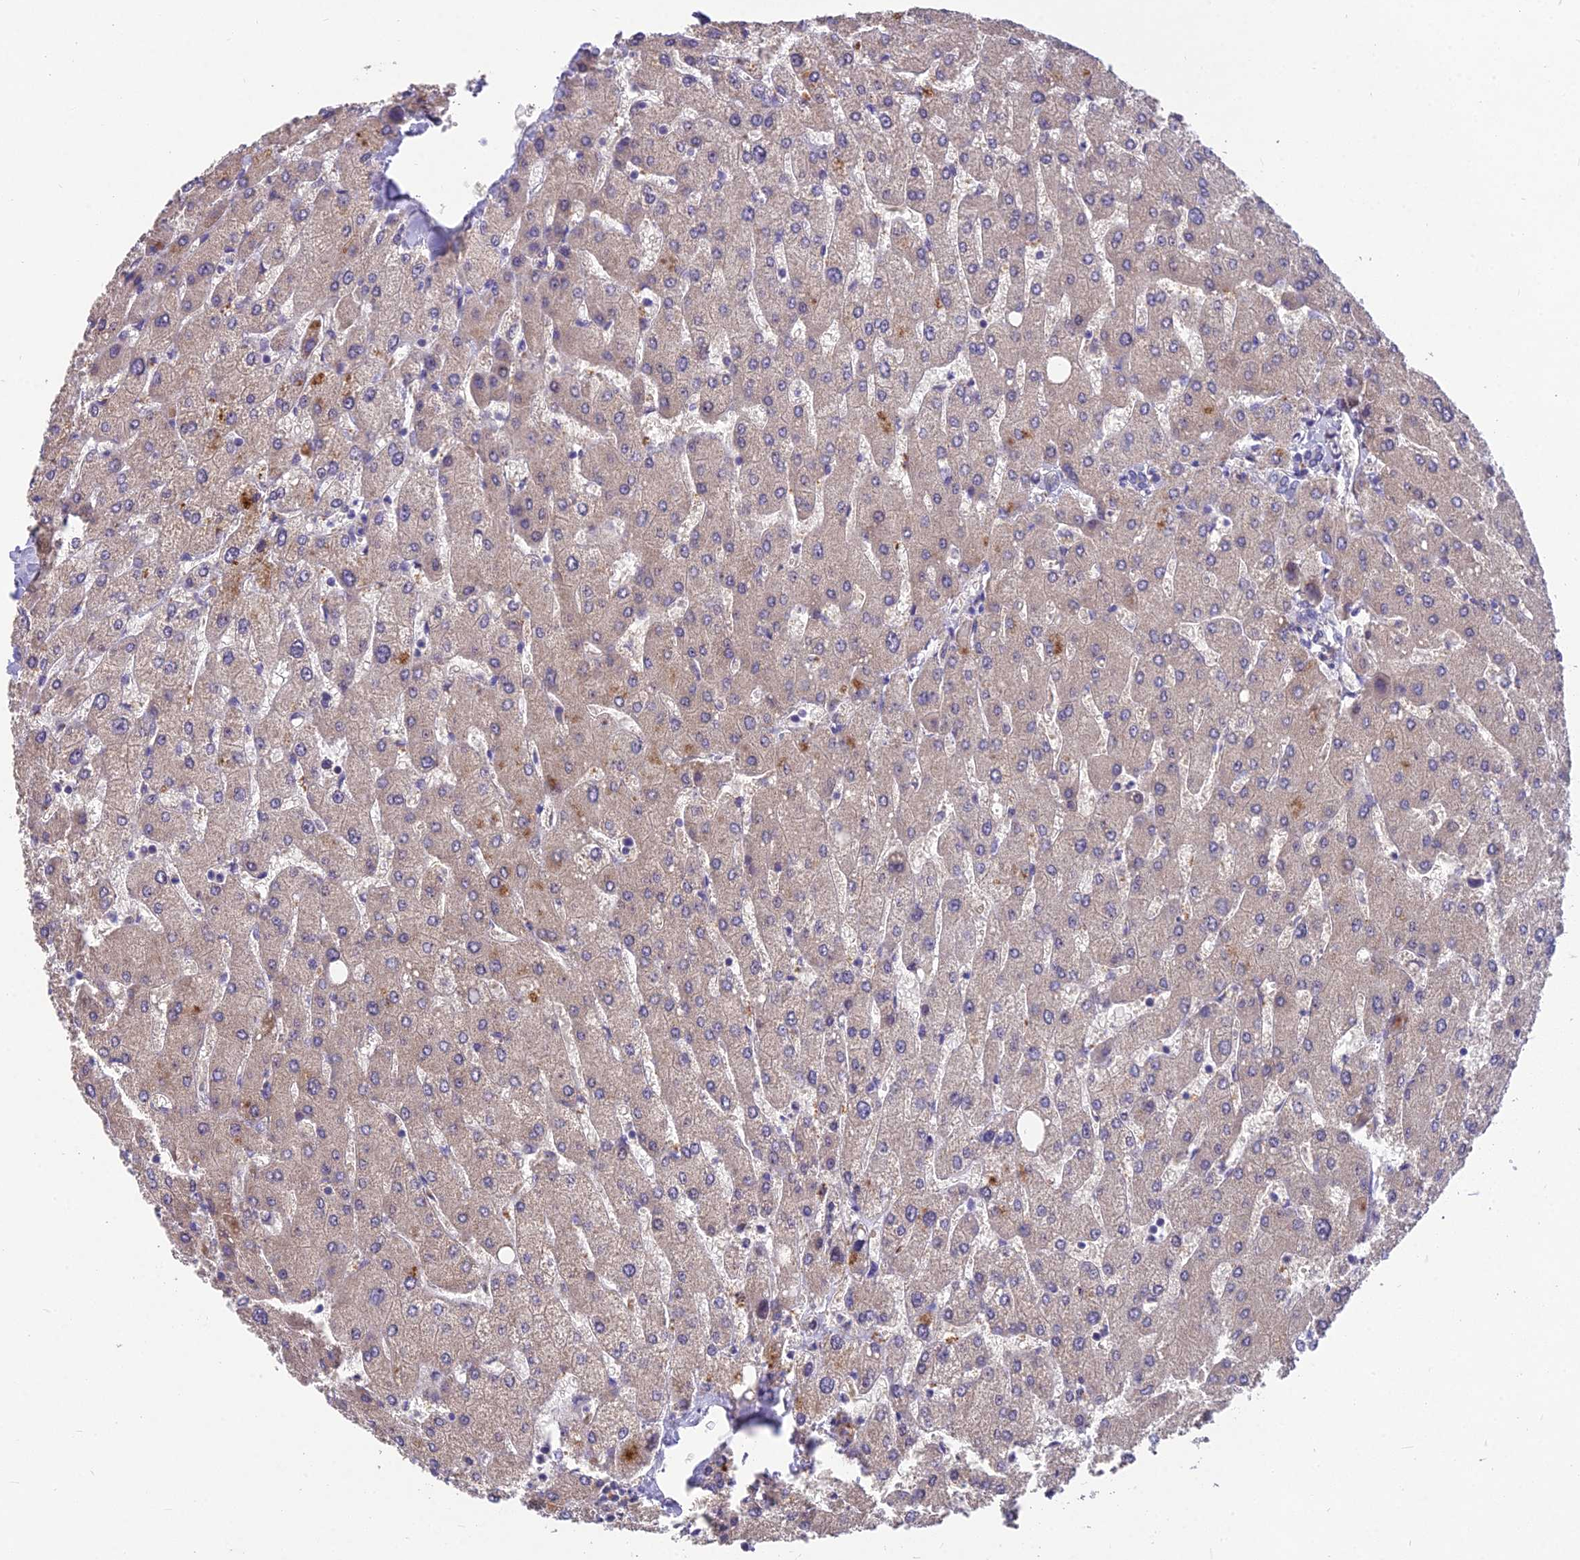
{"staining": {"intensity": "negative", "quantity": "none", "location": "none"}, "tissue": "liver", "cell_type": "Cholangiocytes", "image_type": "normal", "snomed": [{"axis": "morphology", "description": "Normal tissue, NOS"}, {"axis": "topography", "description": "Liver"}], "caption": "Histopathology image shows no significant protein positivity in cholangiocytes of benign liver.", "gene": "ZNF333", "patient": {"sex": "male", "age": 55}}